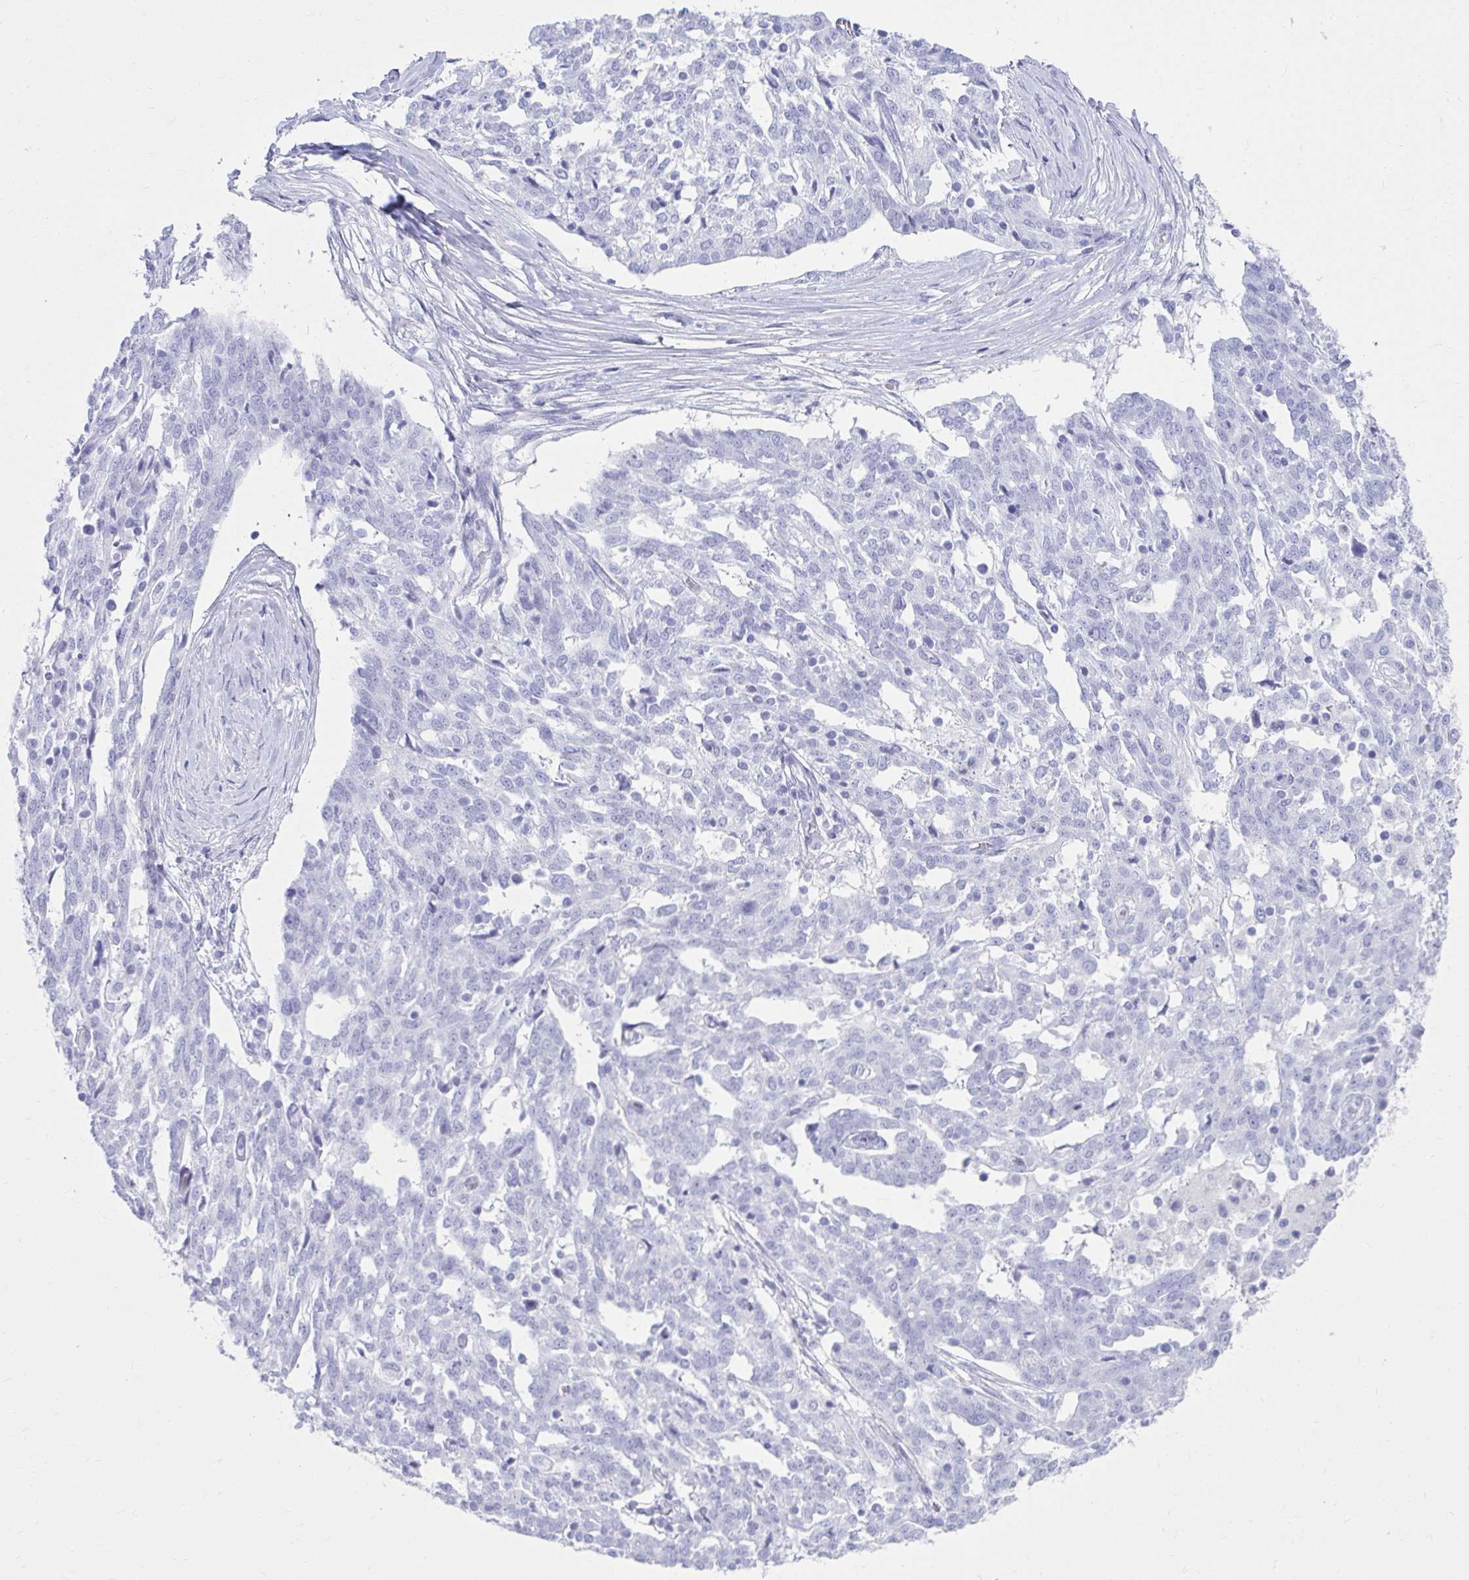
{"staining": {"intensity": "negative", "quantity": "none", "location": "none"}, "tissue": "ovarian cancer", "cell_type": "Tumor cells", "image_type": "cancer", "snomed": [{"axis": "morphology", "description": "Cystadenocarcinoma, serous, NOS"}, {"axis": "topography", "description": "Ovary"}], "caption": "This is a photomicrograph of IHC staining of ovarian cancer (serous cystadenocarcinoma), which shows no expression in tumor cells.", "gene": "ATP4B", "patient": {"sex": "female", "age": 67}}